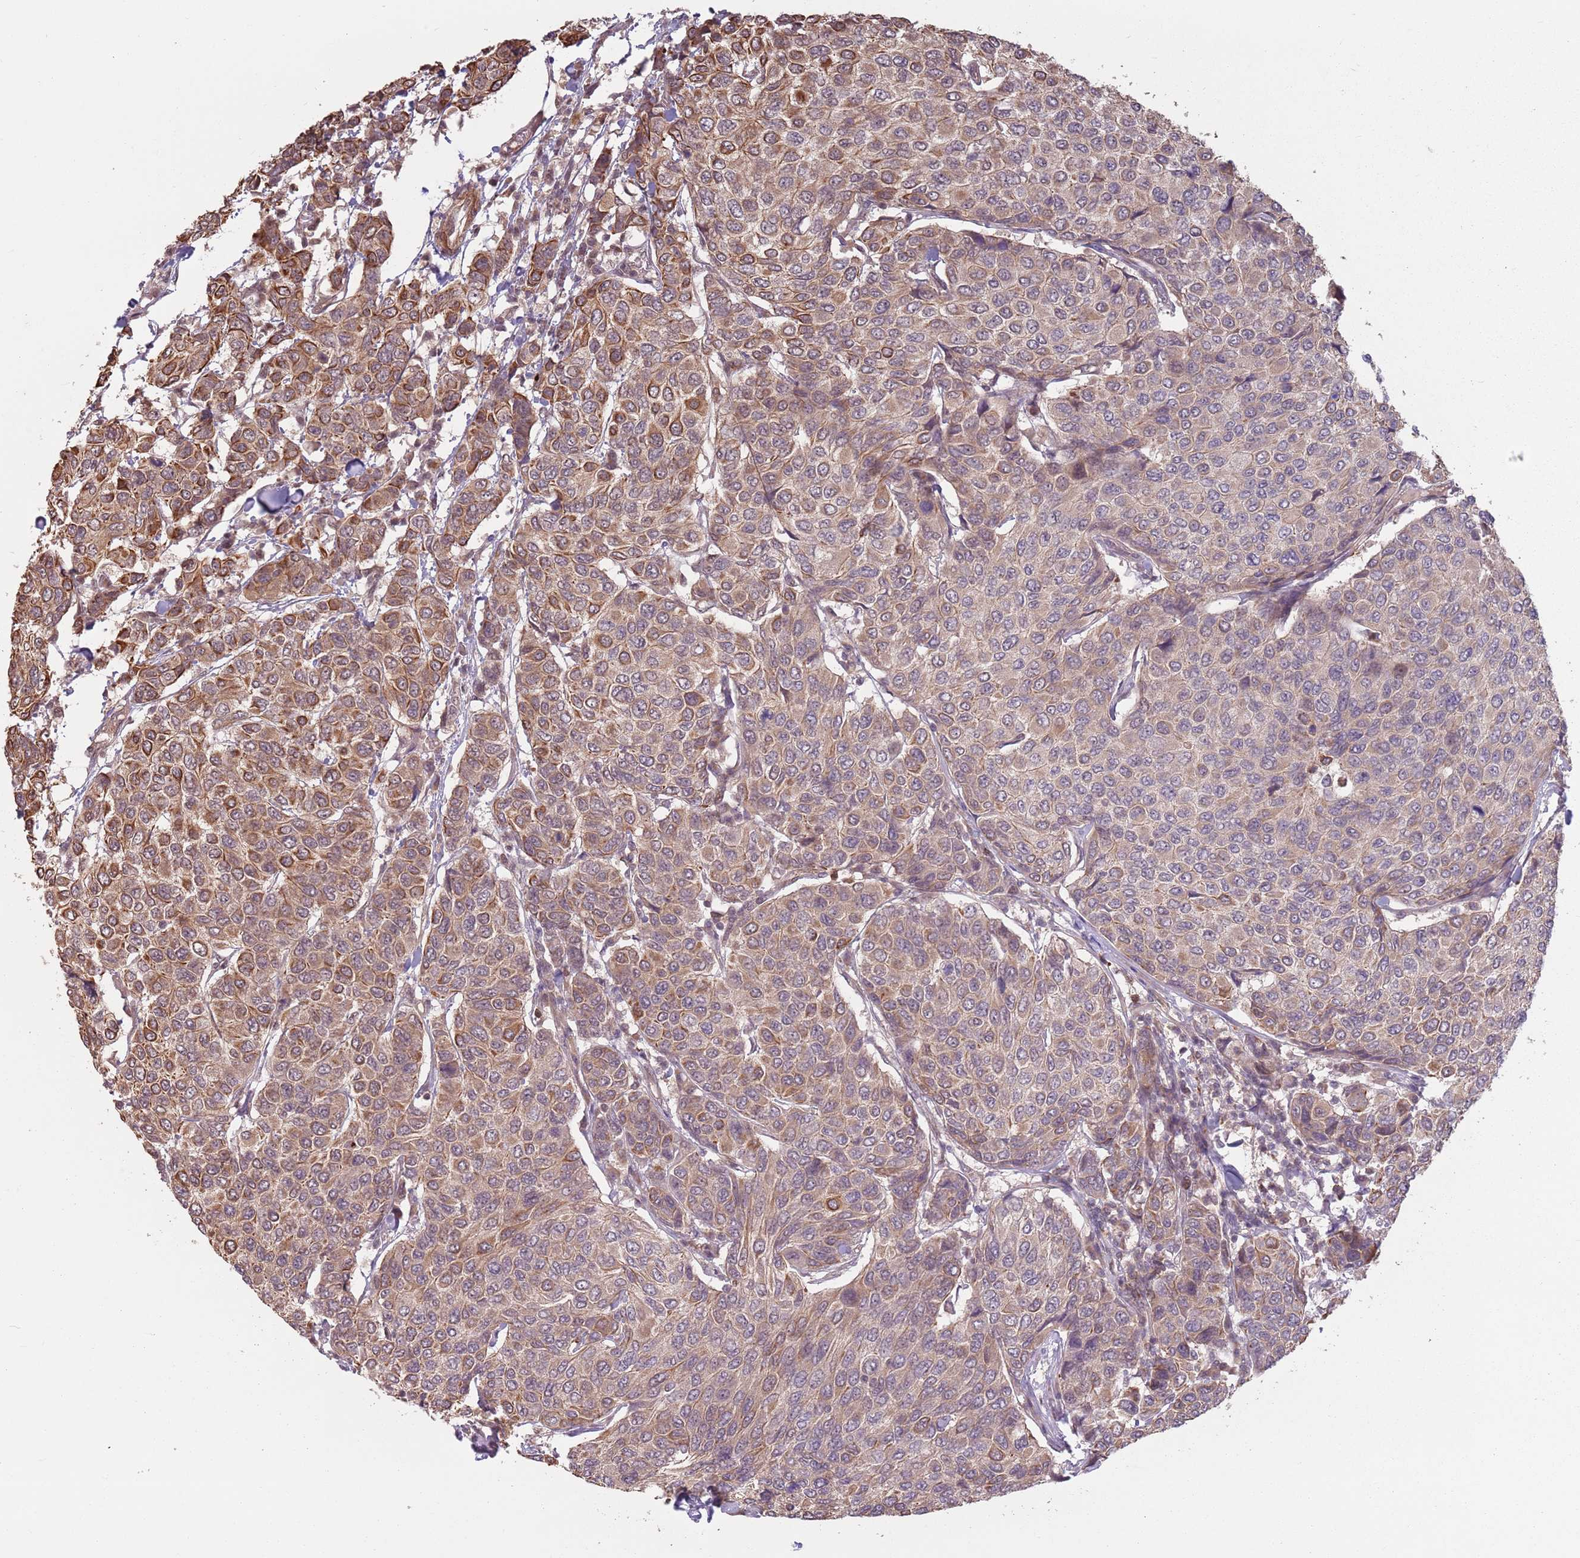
{"staining": {"intensity": "moderate", "quantity": ">75%", "location": "cytoplasmic/membranous"}, "tissue": "breast cancer", "cell_type": "Tumor cells", "image_type": "cancer", "snomed": [{"axis": "morphology", "description": "Duct carcinoma"}, {"axis": "topography", "description": "Breast"}], "caption": "Protein expression analysis of human breast cancer reveals moderate cytoplasmic/membranous positivity in about >75% of tumor cells.", "gene": "CCDC154", "patient": {"sex": "female", "age": 55}}